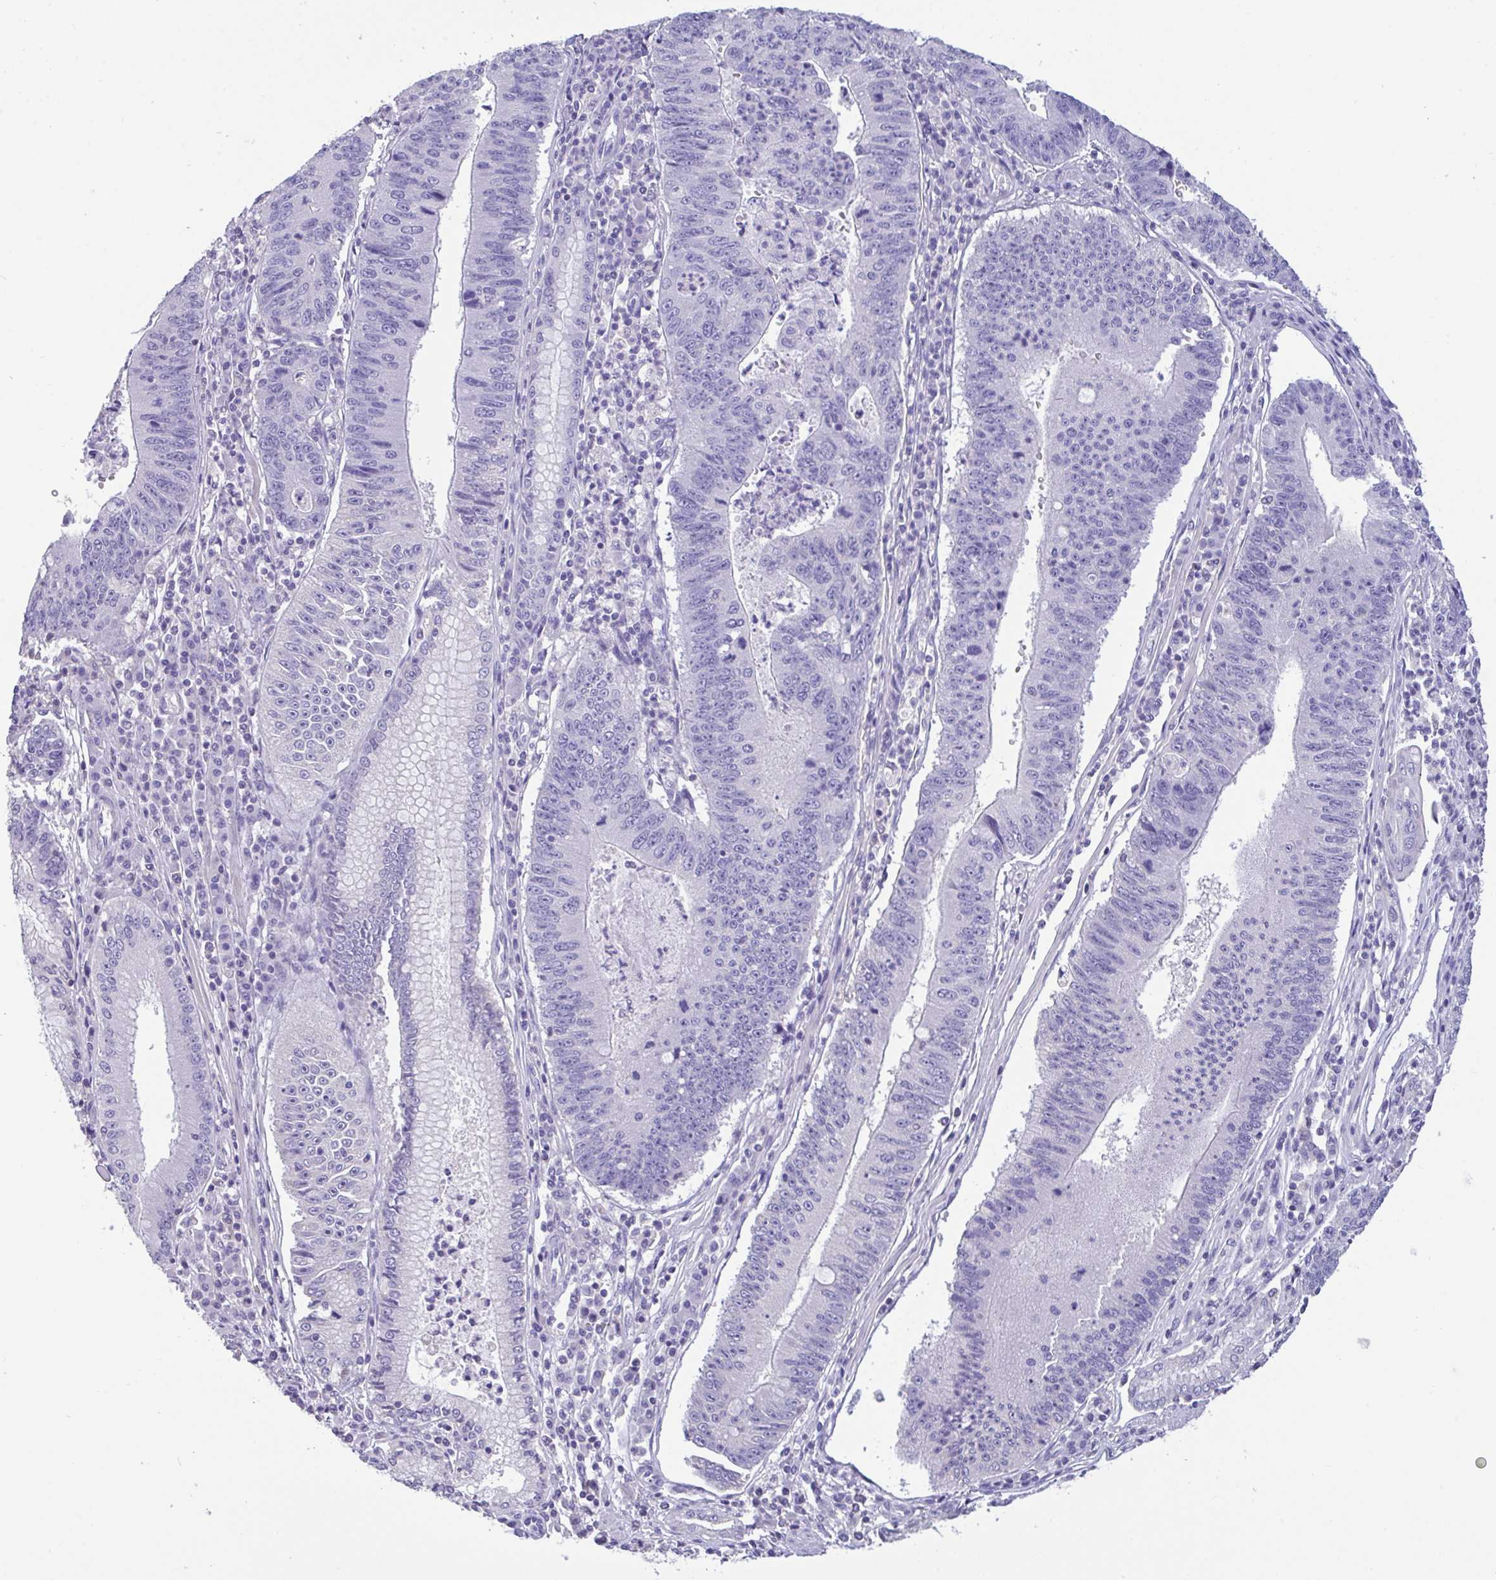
{"staining": {"intensity": "negative", "quantity": "none", "location": "none"}, "tissue": "stomach cancer", "cell_type": "Tumor cells", "image_type": "cancer", "snomed": [{"axis": "morphology", "description": "Adenocarcinoma, NOS"}, {"axis": "topography", "description": "Stomach"}], "caption": "Human stomach adenocarcinoma stained for a protein using immunohistochemistry reveals no positivity in tumor cells.", "gene": "CA10", "patient": {"sex": "male", "age": 59}}